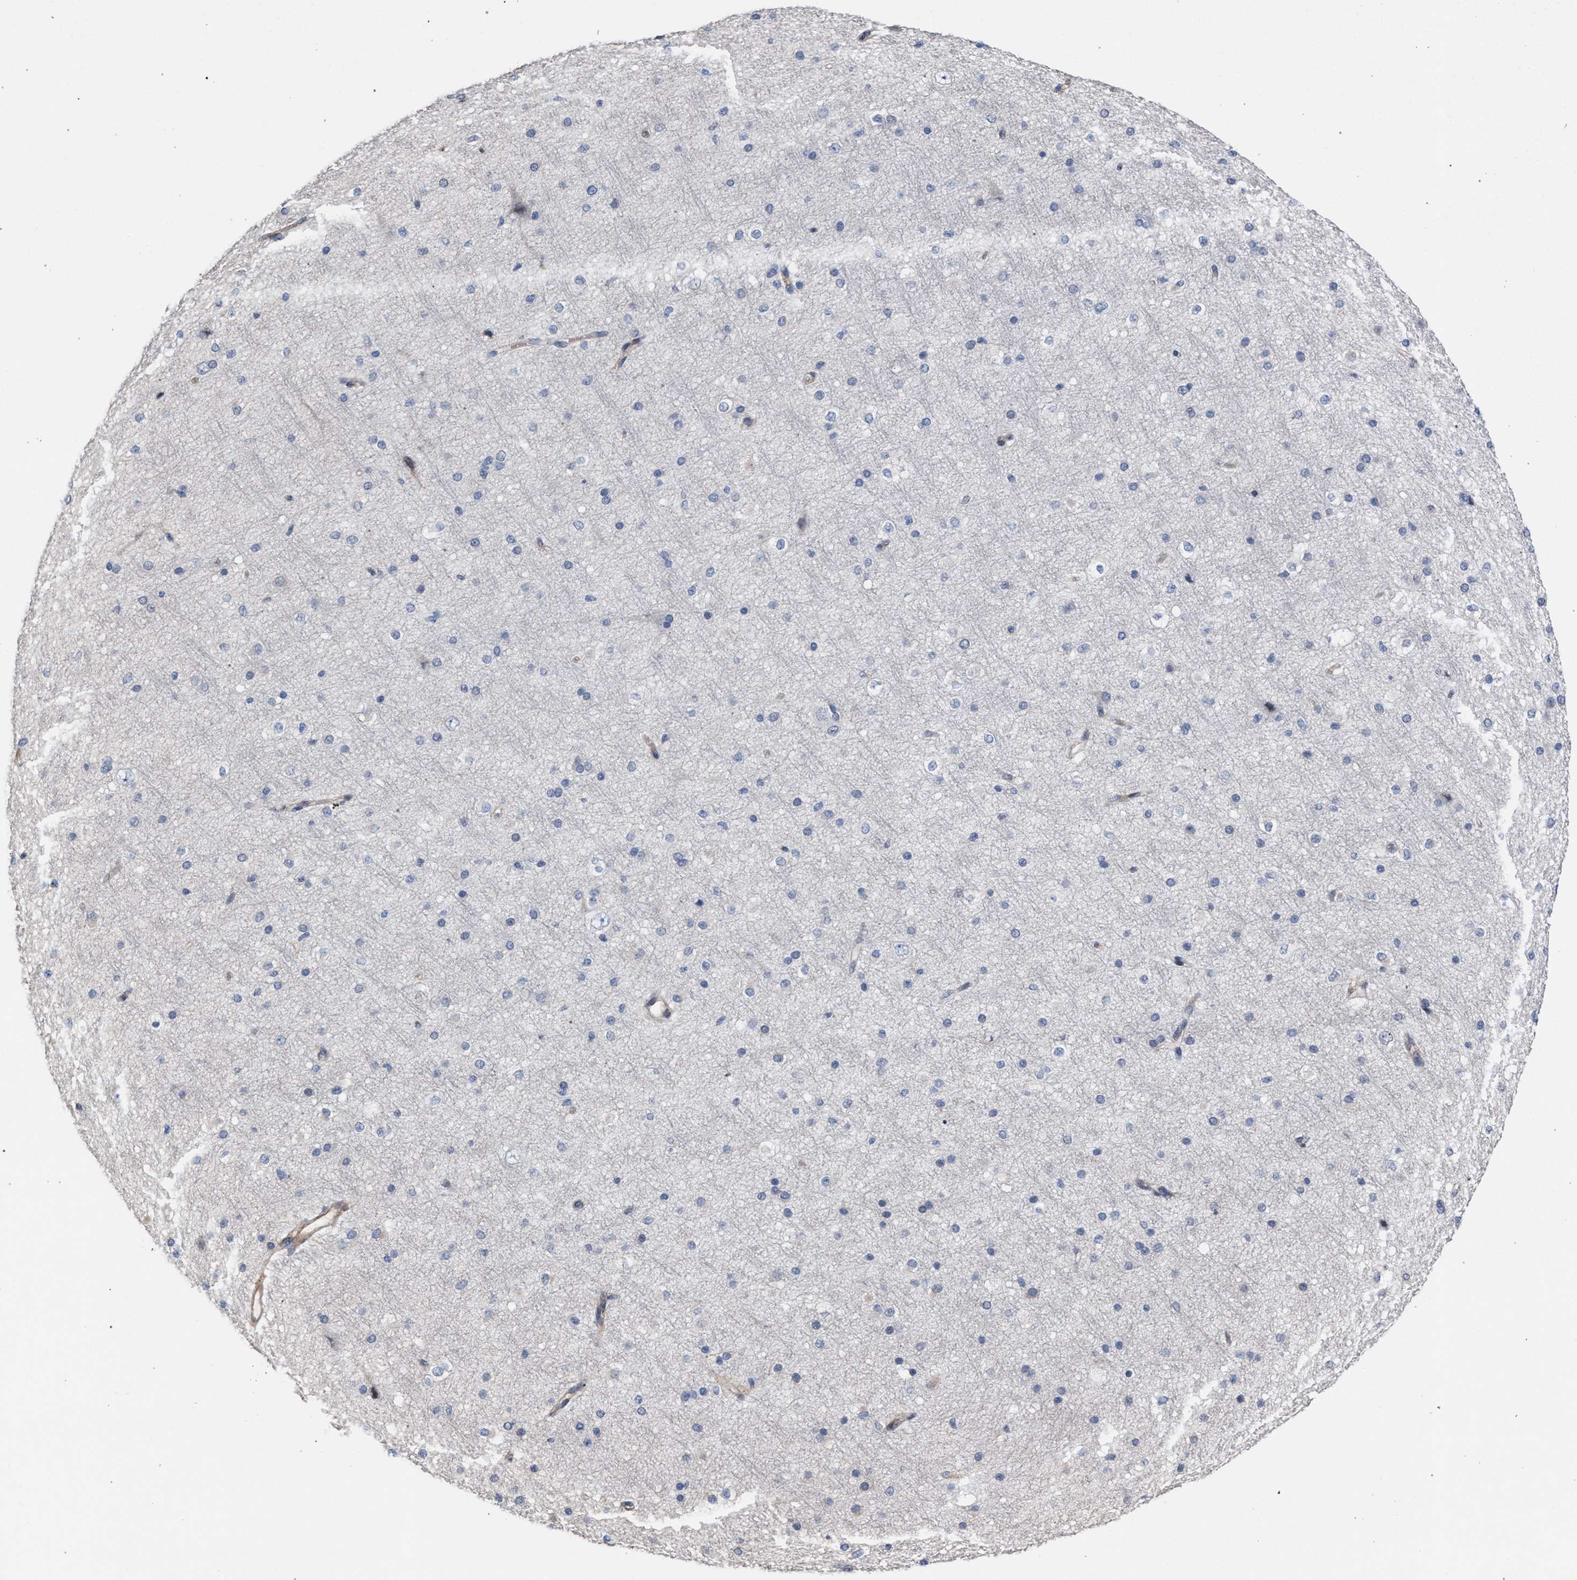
{"staining": {"intensity": "weak", "quantity": ">75%", "location": "cytoplasmic/membranous"}, "tissue": "cerebral cortex", "cell_type": "Endothelial cells", "image_type": "normal", "snomed": [{"axis": "morphology", "description": "Normal tissue, NOS"}, {"axis": "morphology", "description": "Developmental malformation"}, {"axis": "topography", "description": "Cerebral cortex"}], "caption": "Approximately >75% of endothelial cells in unremarkable human cerebral cortex reveal weak cytoplasmic/membranous protein expression as visualized by brown immunohistochemical staining.", "gene": "RNF135", "patient": {"sex": "female", "age": 30}}